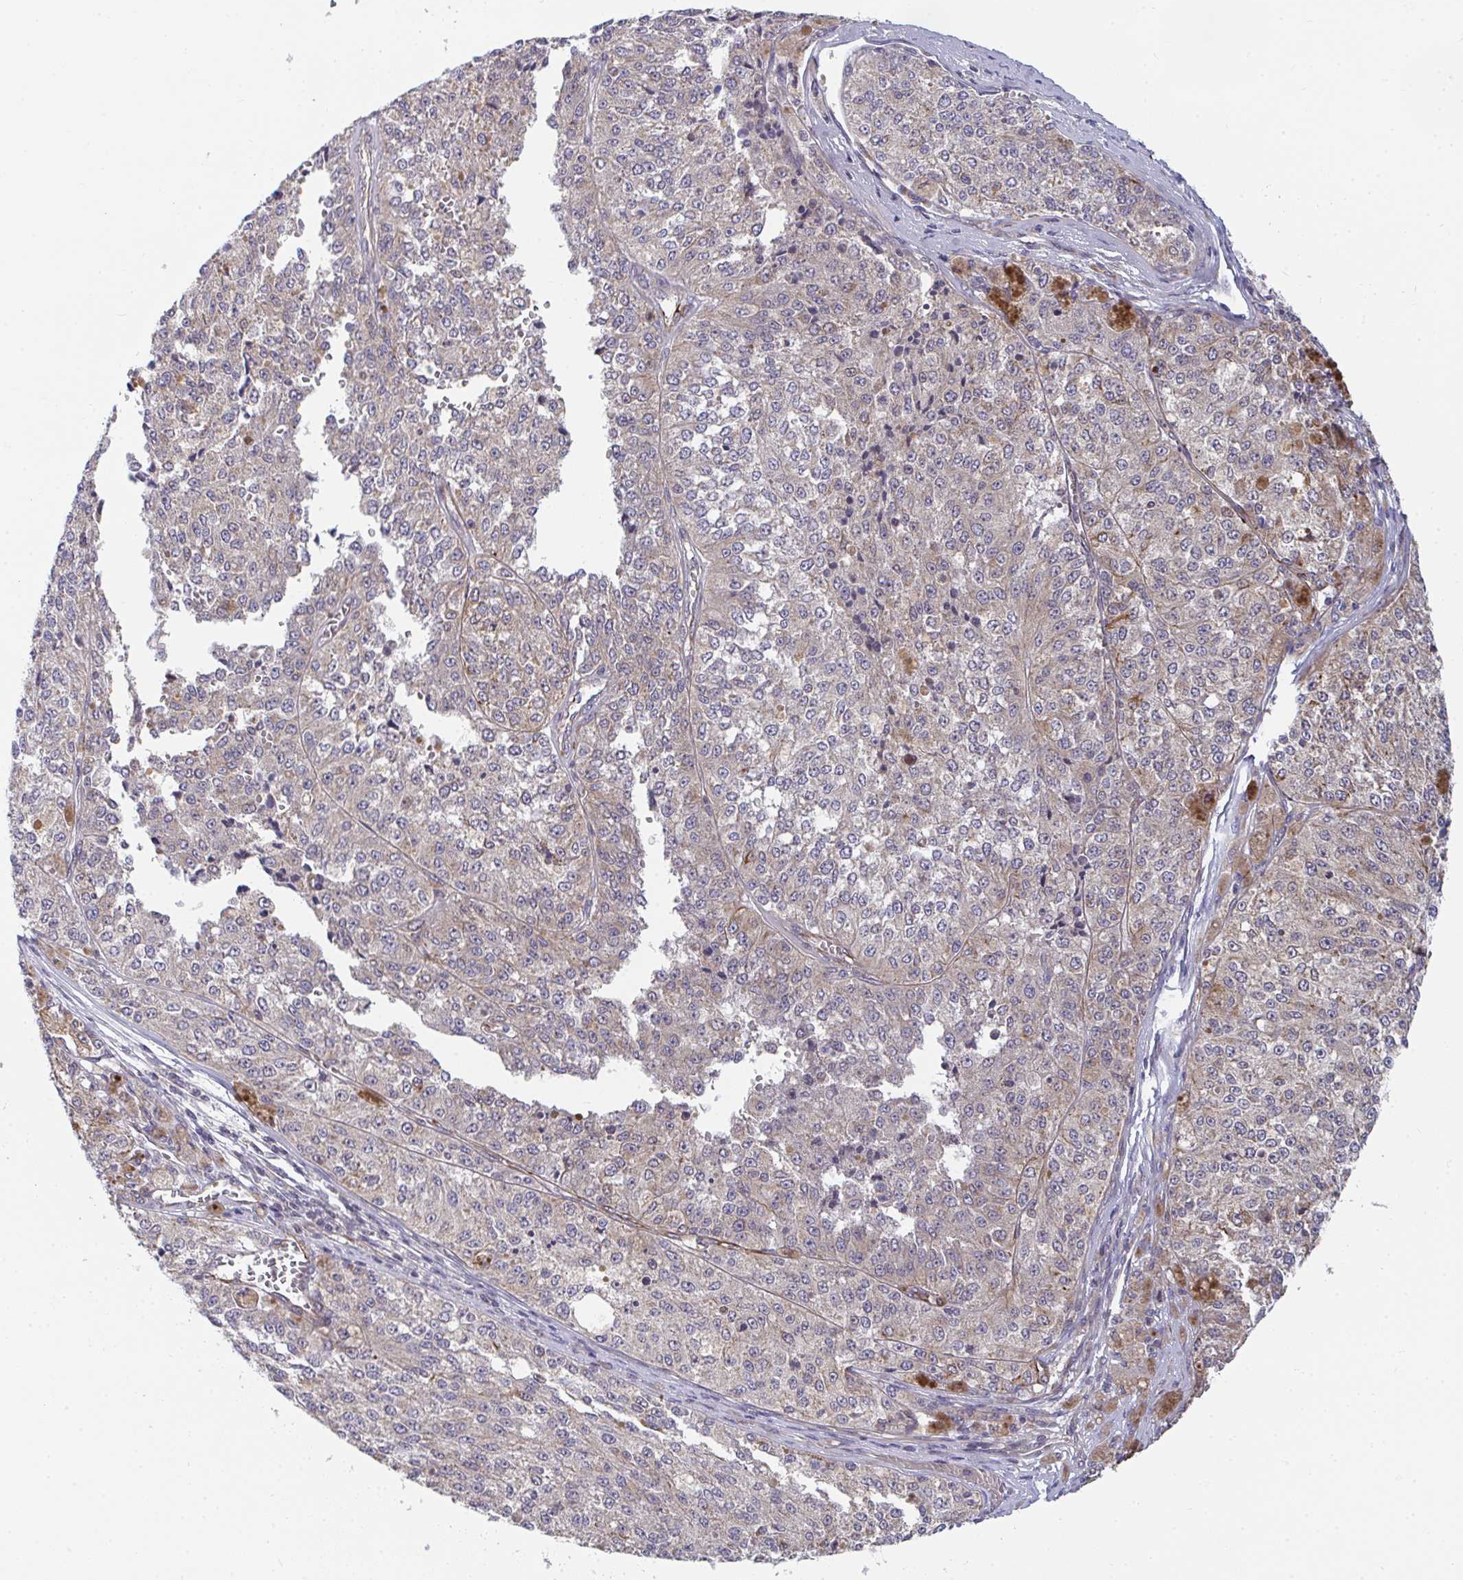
{"staining": {"intensity": "weak", "quantity": "25%-75%", "location": "cytoplasmic/membranous"}, "tissue": "melanoma", "cell_type": "Tumor cells", "image_type": "cancer", "snomed": [{"axis": "morphology", "description": "Malignant melanoma, Metastatic site"}, {"axis": "topography", "description": "Lymph node"}], "caption": "Immunohistochemistry staining of malignant melanoma (metastatic site), which displays low levels of weak cytoplasmic/membranous expression in approximately 25%-75% of tumor cells indicating weak cytoplasmic/membranous protein positivity. The staining was performed using DAB (brown) for protein detection and nuclei were counterstained in hematoxylin (blue).", "gene": "EIF1AD", "patient": {"sex": "female", "age": 64}}